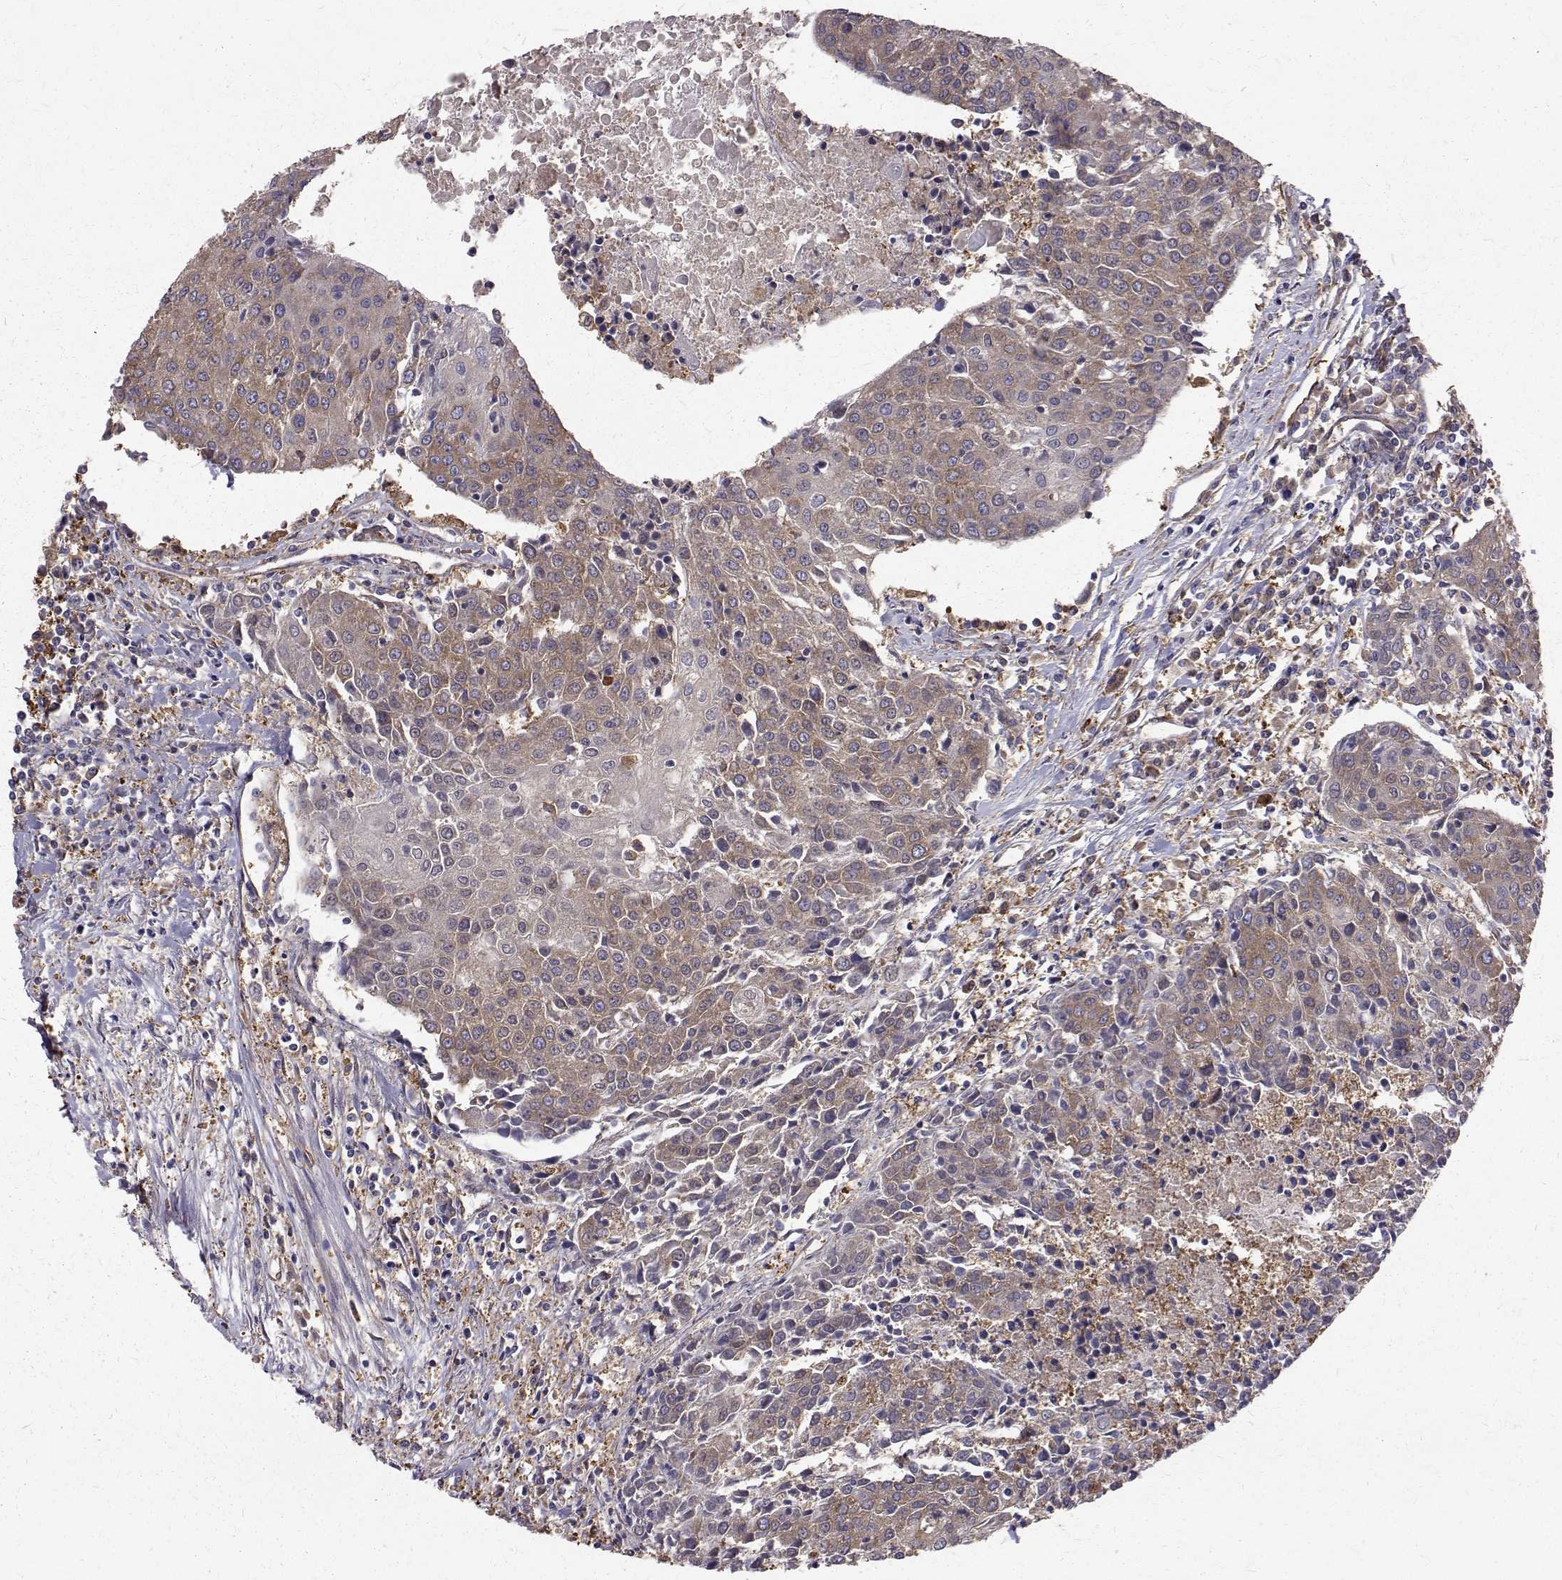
{"staining": {"intensity": "moderate", "quantity": ">75%", "location": "cytoplasmic/membranous"}, "tissue": "urothelial cancer", "cell_type": "Tumor cells", "image_type": "cancer", "snomed": [{"axis": "morphology", "description": "Urothelial carcinoma, High grade"}, {"axis": "topography", "description": "Urinary bladder"}], "caption": "An immunohistochemistry photomicrograph of tumor tissue is shown. Protein staining in brown highlights moderate cytoplasmic/membranous positivity in urothelial carcinoma (high-grade) within tumor cells. Using DAB (brown) and hematoxylin (blue) stains, captured at high magnification using brightfield microscopy.", "gene": "FARSB", "patient": {"sex": "female", "age": 85}}